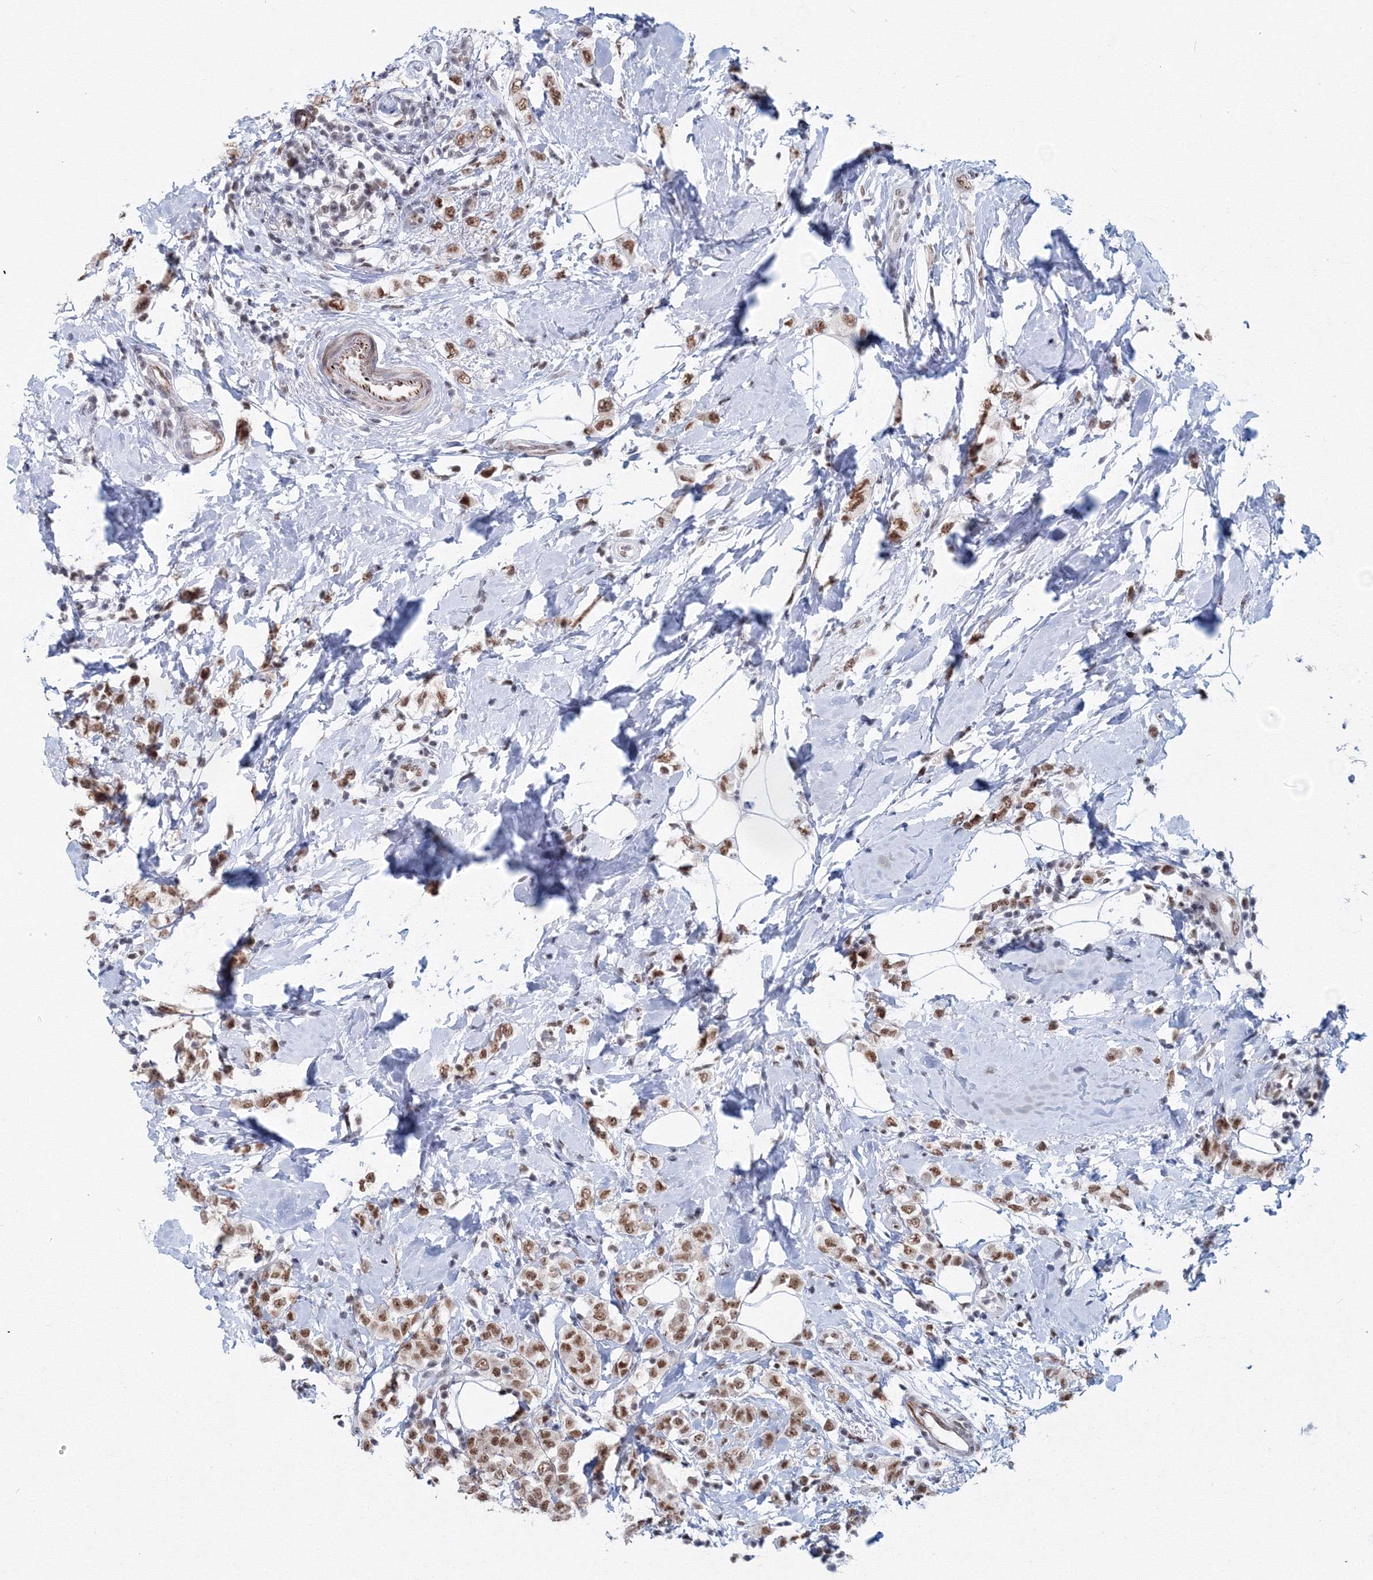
{"staining": {"intensity": "moderate", "quantity": ">75%", "location": "nuclear"}, "tissue": "breast cancer", "cell_type": "Tumor cells", "image_type": "cancer", "snomed": [{"axis": "morphology", "description": "Lobular carcinoma"}, {"axis": "topography", "description": "Breast"}], "caption": "DAB immunohistochemical staining of breast cancer (lobular carcinoma) exhibits moderate nuclear protein staining in approximately >75% of tumor cells. Using DAB (brown) and hematoxylin (blue) stains, captured at high magnification using brightfield microscopy.", "gene": "SF3B6", "patient": {"sex": "female", "age": 47}}